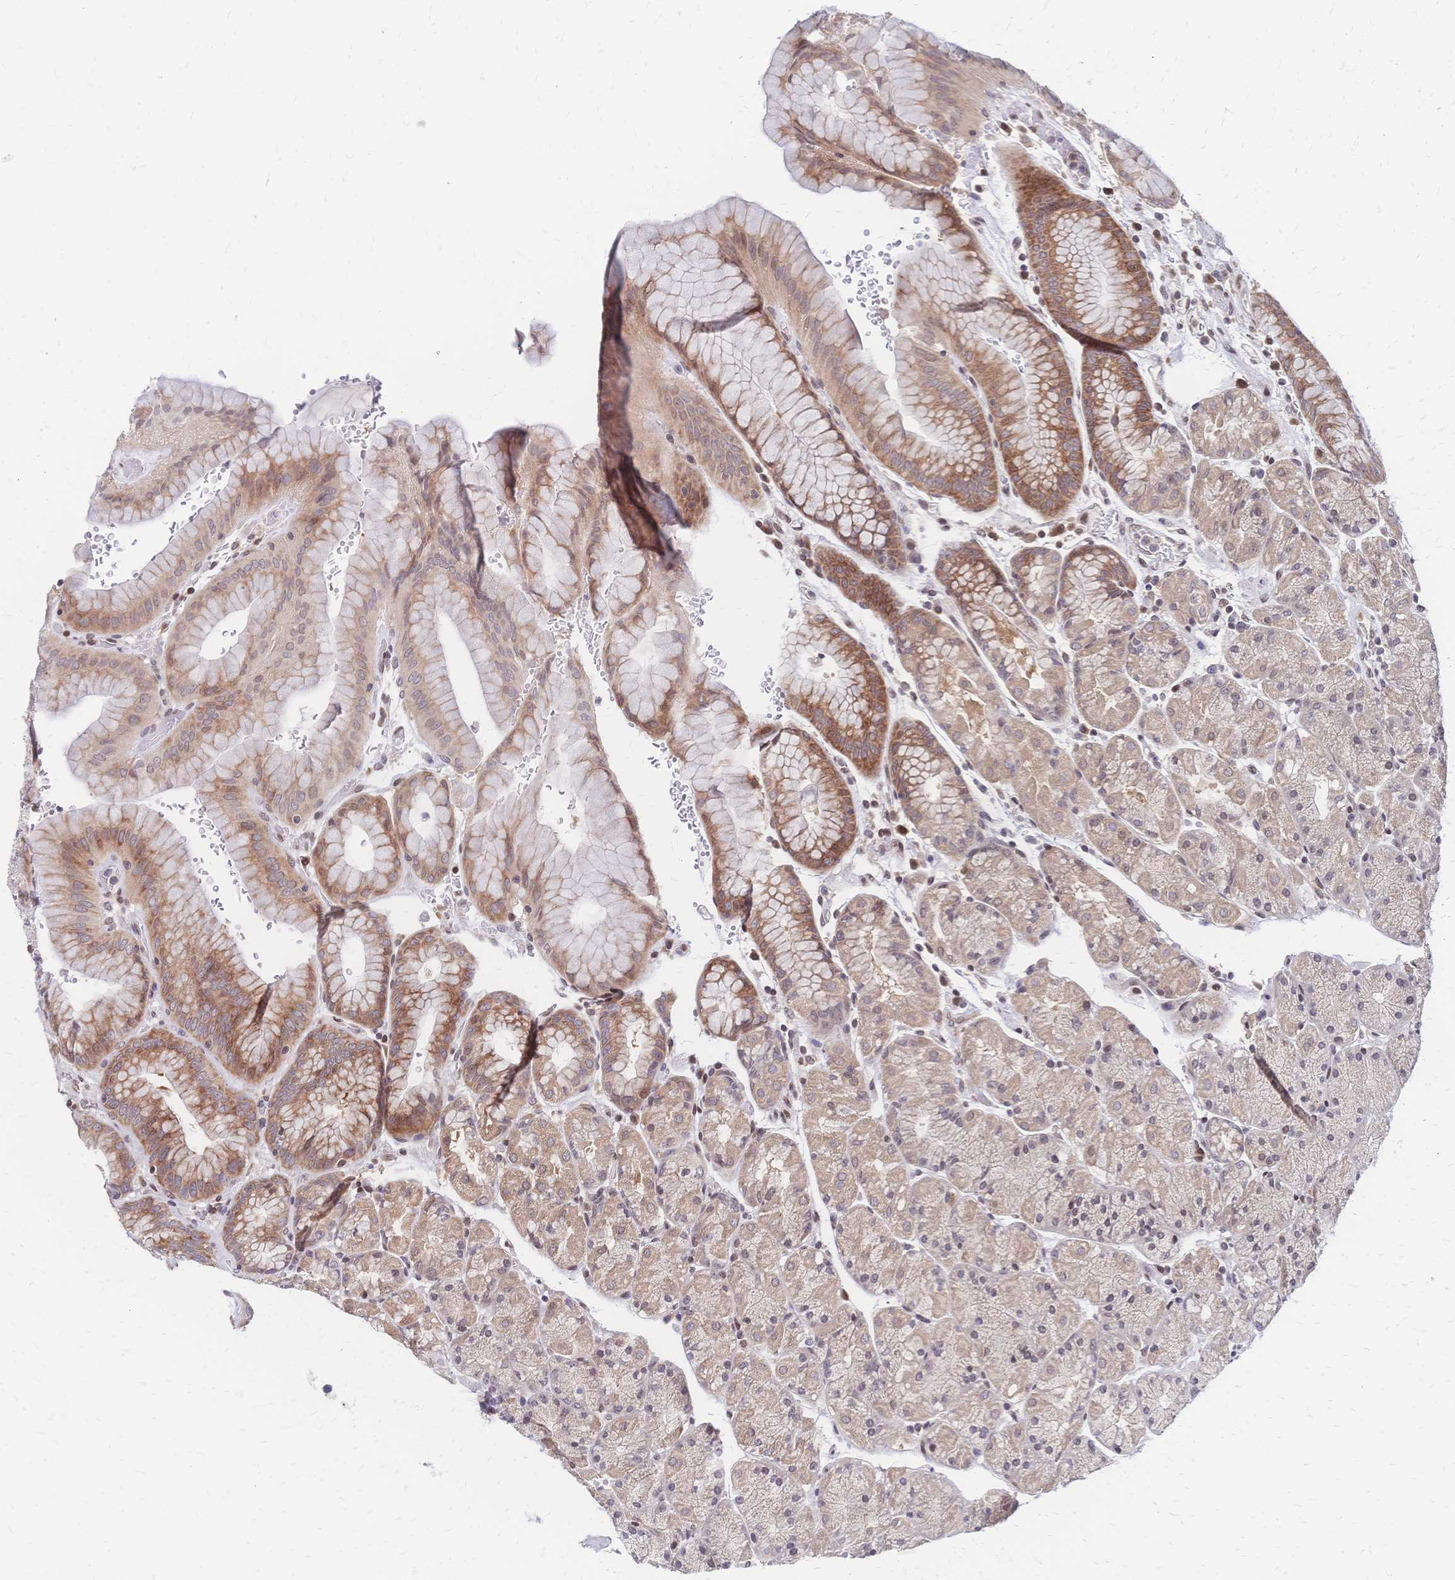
{"staining": {"intensity": "moderate", "quantity": "<25%", "location": "cytoplasmic/membranous"}, "tissue": "stomach", "cell_type": "Glandular cells", "image_type": "normal", "snomed": [{"axis": "morphology", "description": "Normal tissue, NOS"}, {"axis": "topography", "description": "Stomach, upper"}, {"axis": "topography", "description": "Stomach"}], "caption": "Stomach stained with a brown dye shows moderate cytoplasmic/membranous positive expression in approximately <25% of glandular cells.", "gene": "CBX7", "patient": {"sex": "male", "age": 76}}